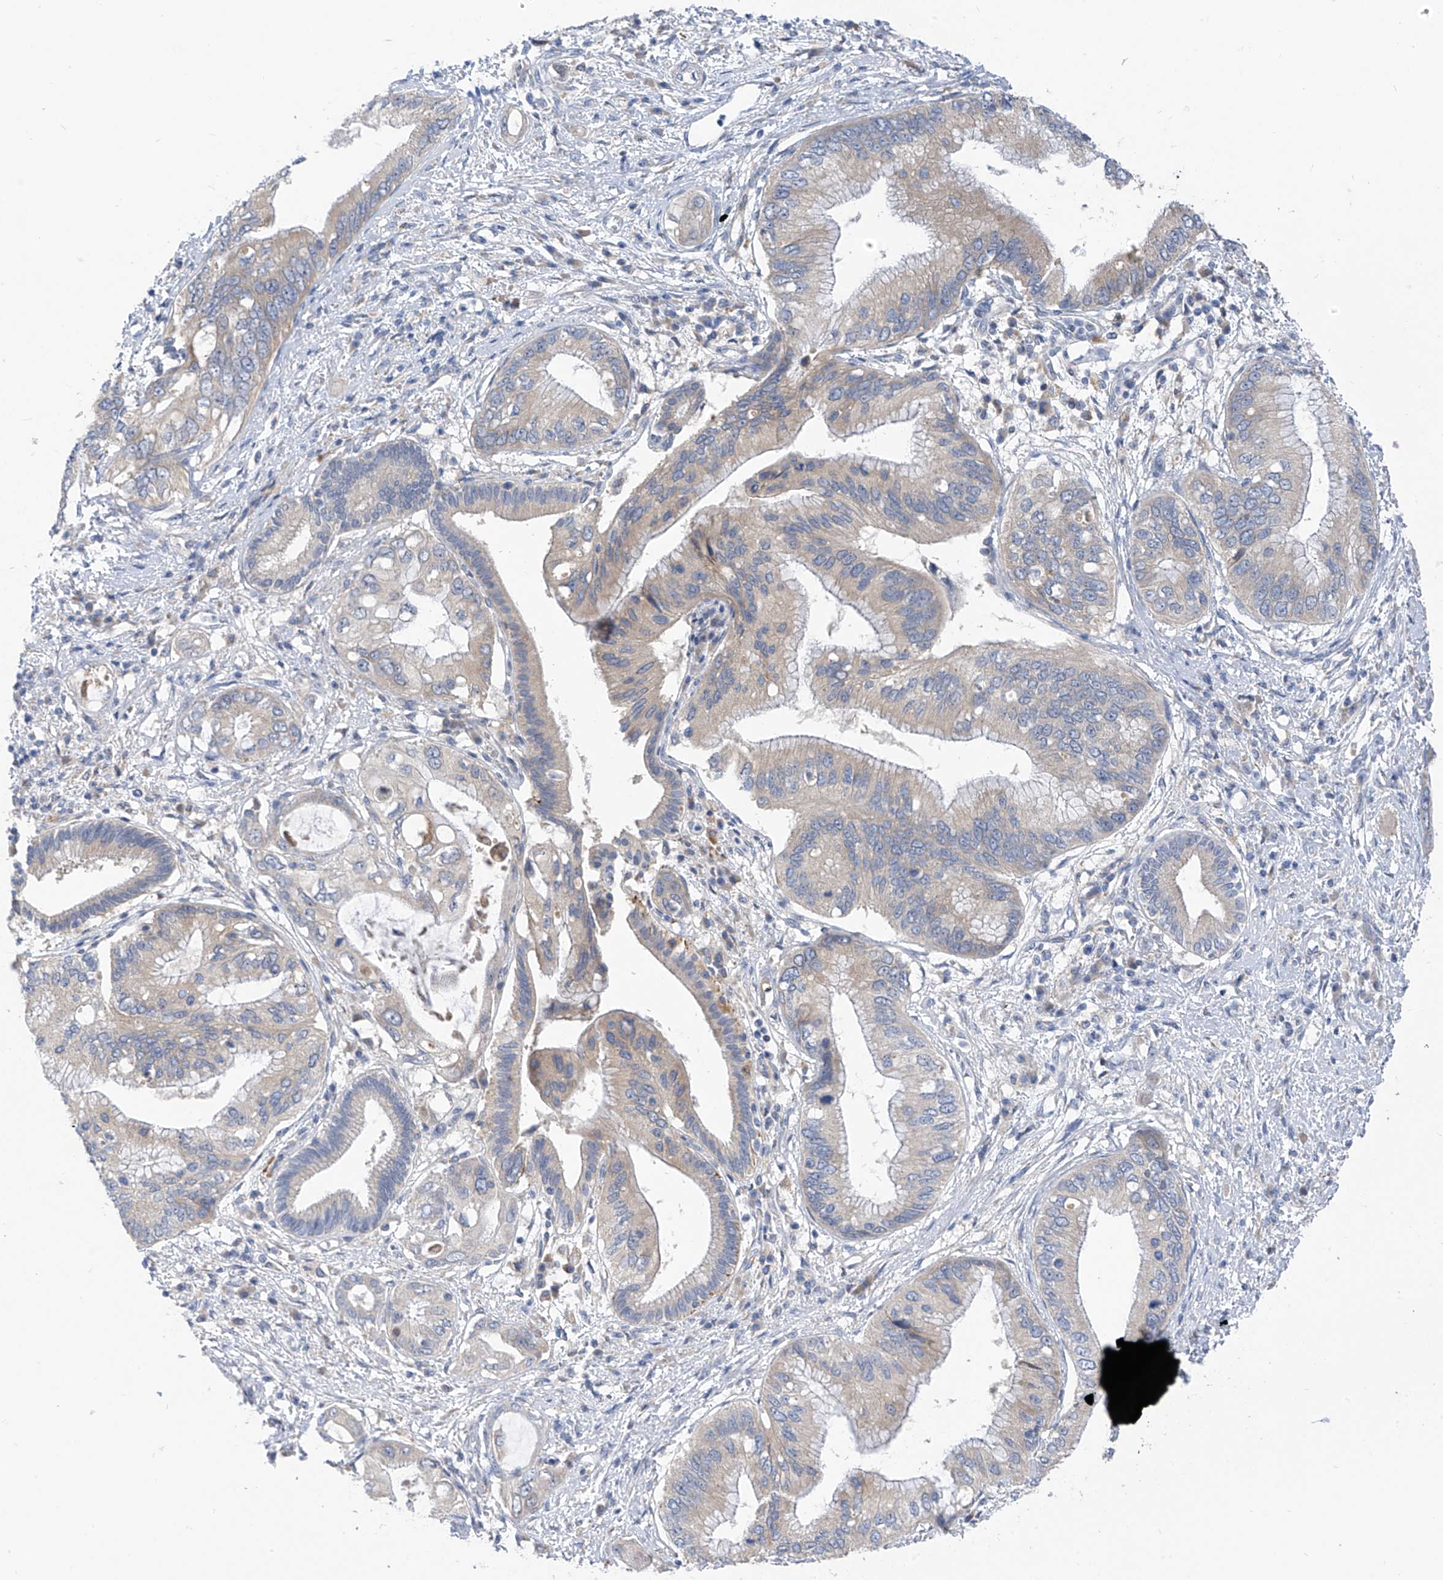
{"staining": {"intensity": "negative", "quantity": "none", "location": "none"}, "tissue": "pancreatic cancer", "cell_type": "Tumor cells", "image_type": "cancer", "snomed": [{"axis": "morphology", "description": "Inflammation, NOS"}, {"axis": "morphology", "description": "Adenocarcinoma, NOS"}, {"axis": "topography", "description": "Pancreas"}], "caption": "Pancreatic cancer (adenocarcinoma) stained for a protein using immunohistochemistry reveals no expression tumor cells.", "gene": "LDAH", "patient": {"sex": "female", "age": 56}}